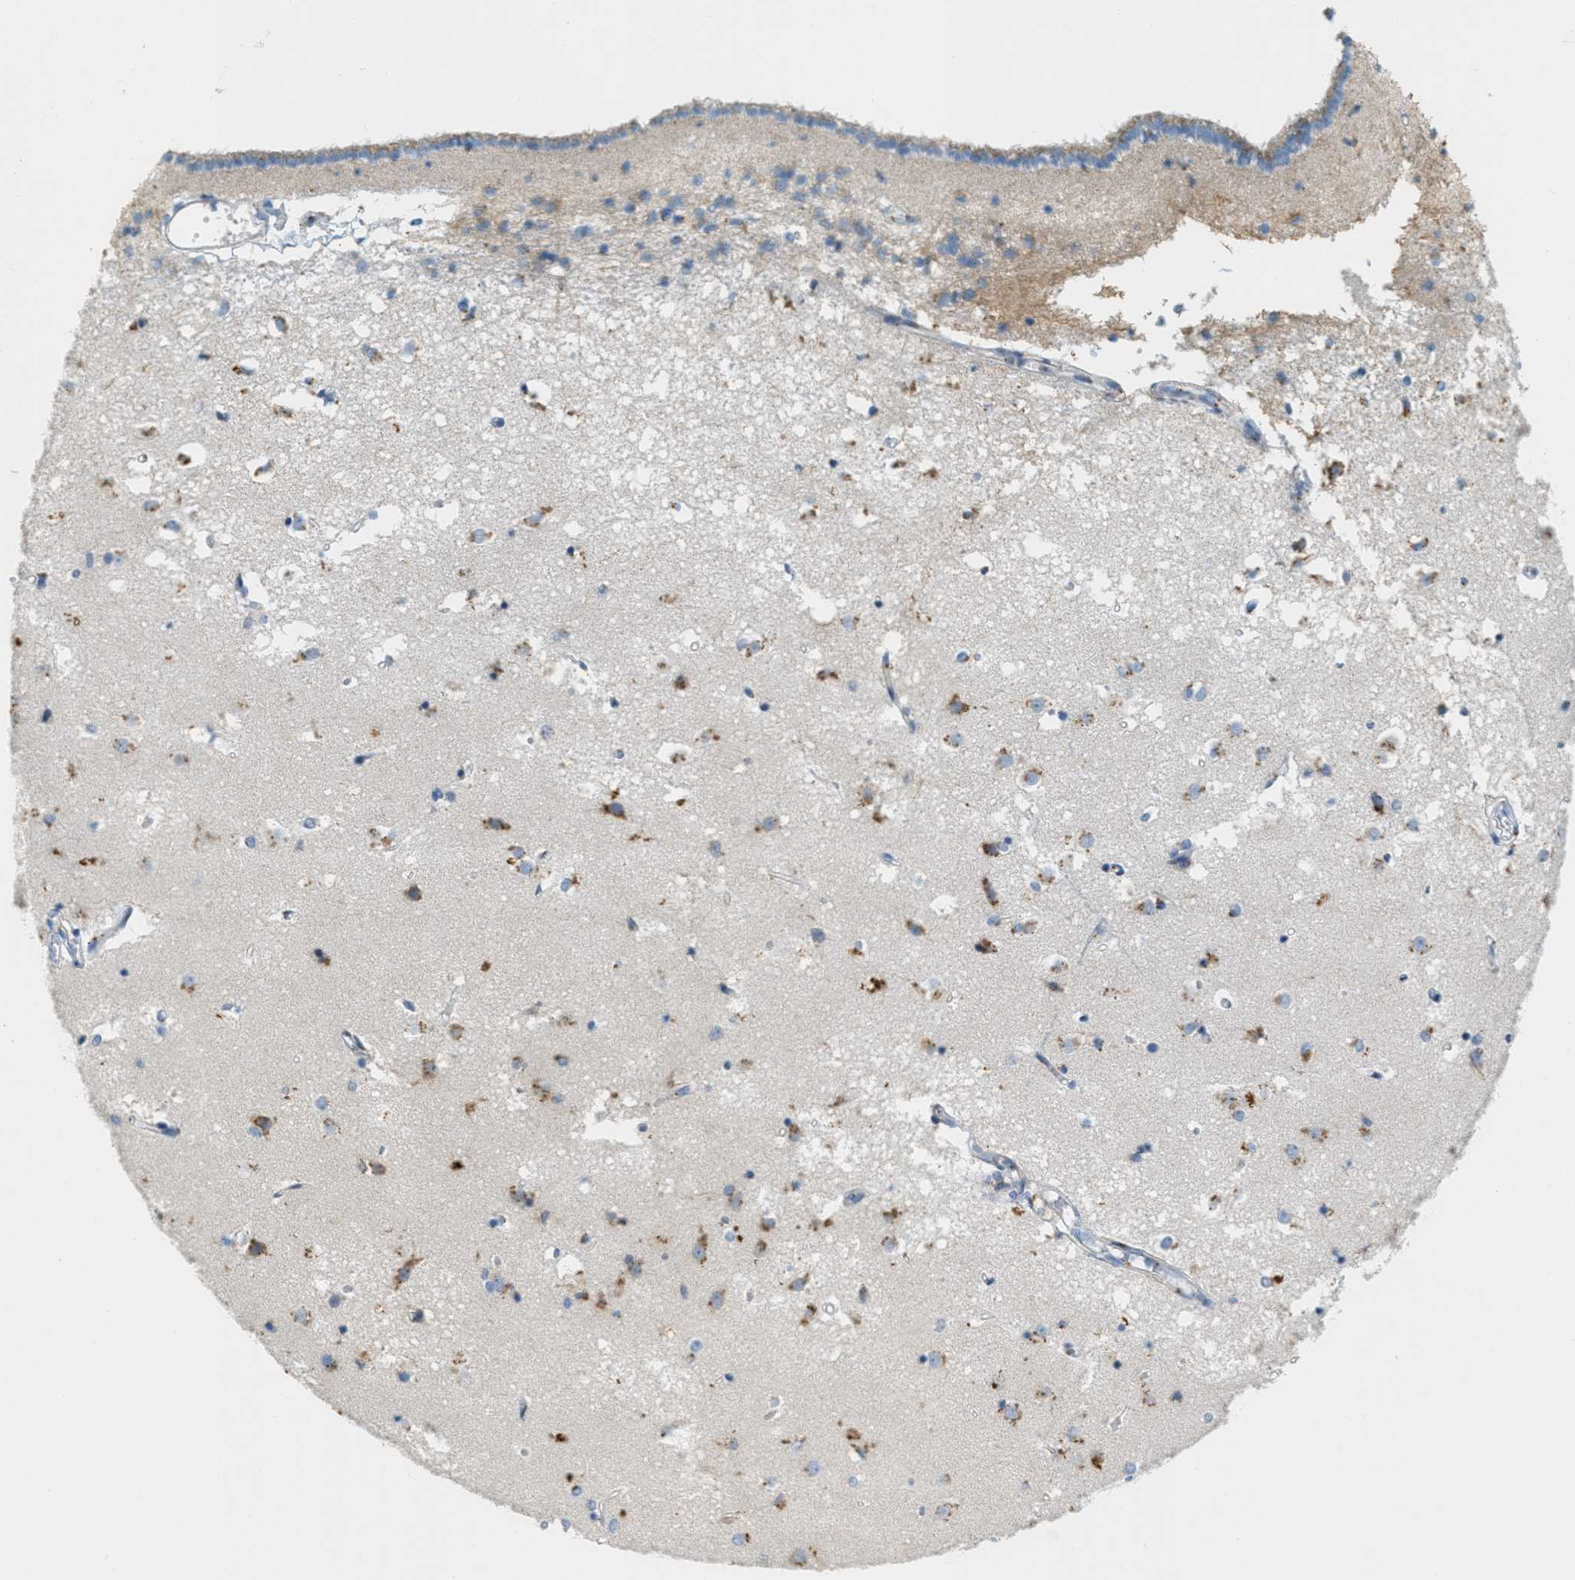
{"staining": {"intensity": "negative", "quantity": "none", "location": "none"}, "tissue": "caudate", "cell_type": "Glial cells", "image_type": "normal", "snomed": [{"axis": "morphology", "description": "Normal tissue, NOS"}, {"axis": "topography", "description": "Lateral ventricle wall"}], "caption": "This is an IHC image of benign human caudate. There is no expression in glial cells.", "gene": "ENTPD4", "patient": {"sex": "male", "age": 45}}